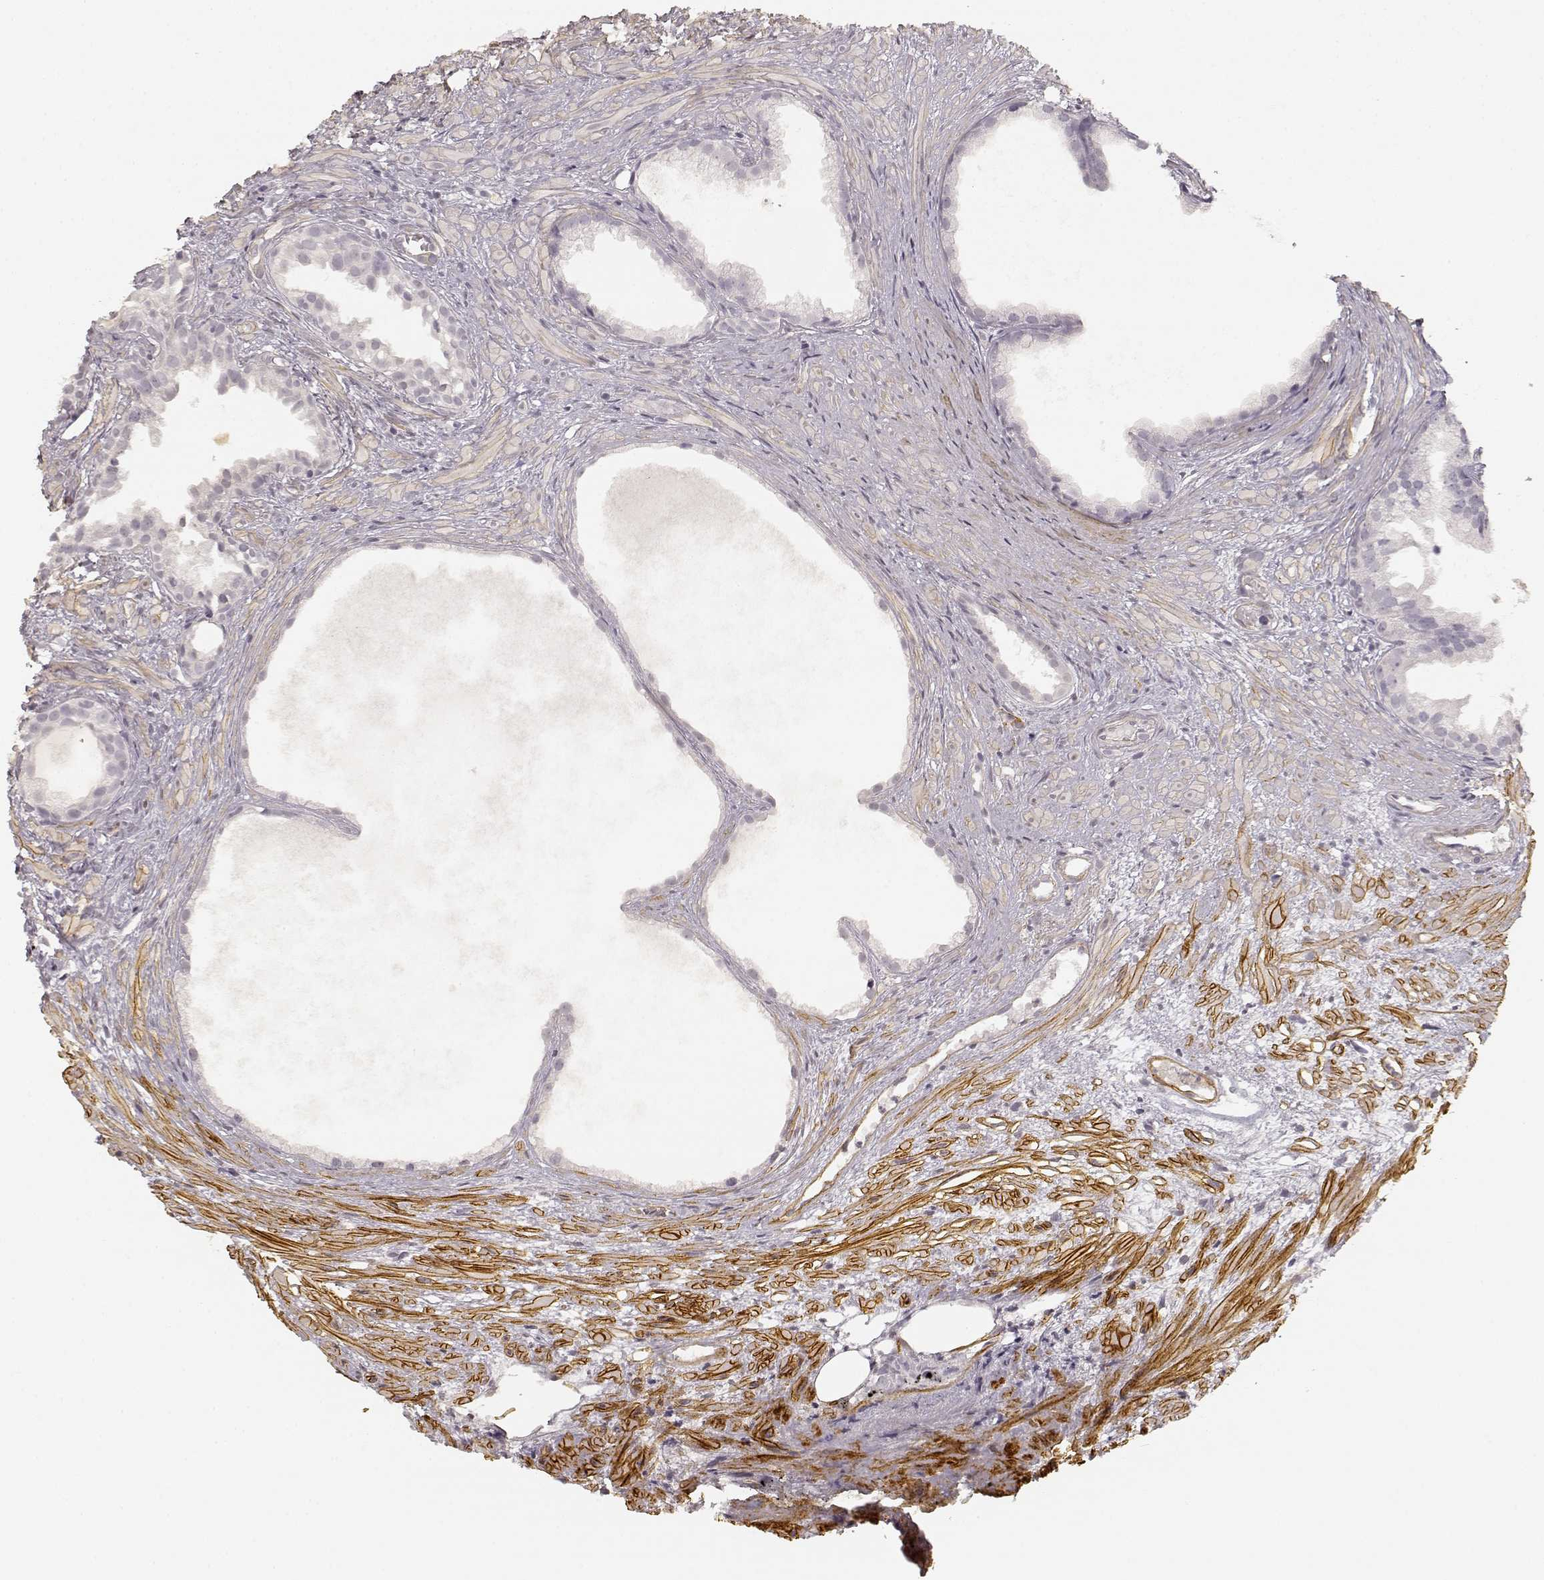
{"staining": {"intensity": "negative", "quantity": "none", "location": "none"}, "tissue": "prostate cancer", "cell_type": "Tumor cells", "image_type": "cancer", "snomed": [{"axis": "morphology", "description": "Adenocarcinoma, High grade"}, {"axis": "topography", "description": "Prostate"}], "caption": "Human prostate cancer (adenocarcinoma (high-grade)) stained for a protein using immunohistochemistry (IHC) exhibits no expression in tumor cells.", "gene": "LAMA4", "patient": {"sex": "male", "age": 79}}